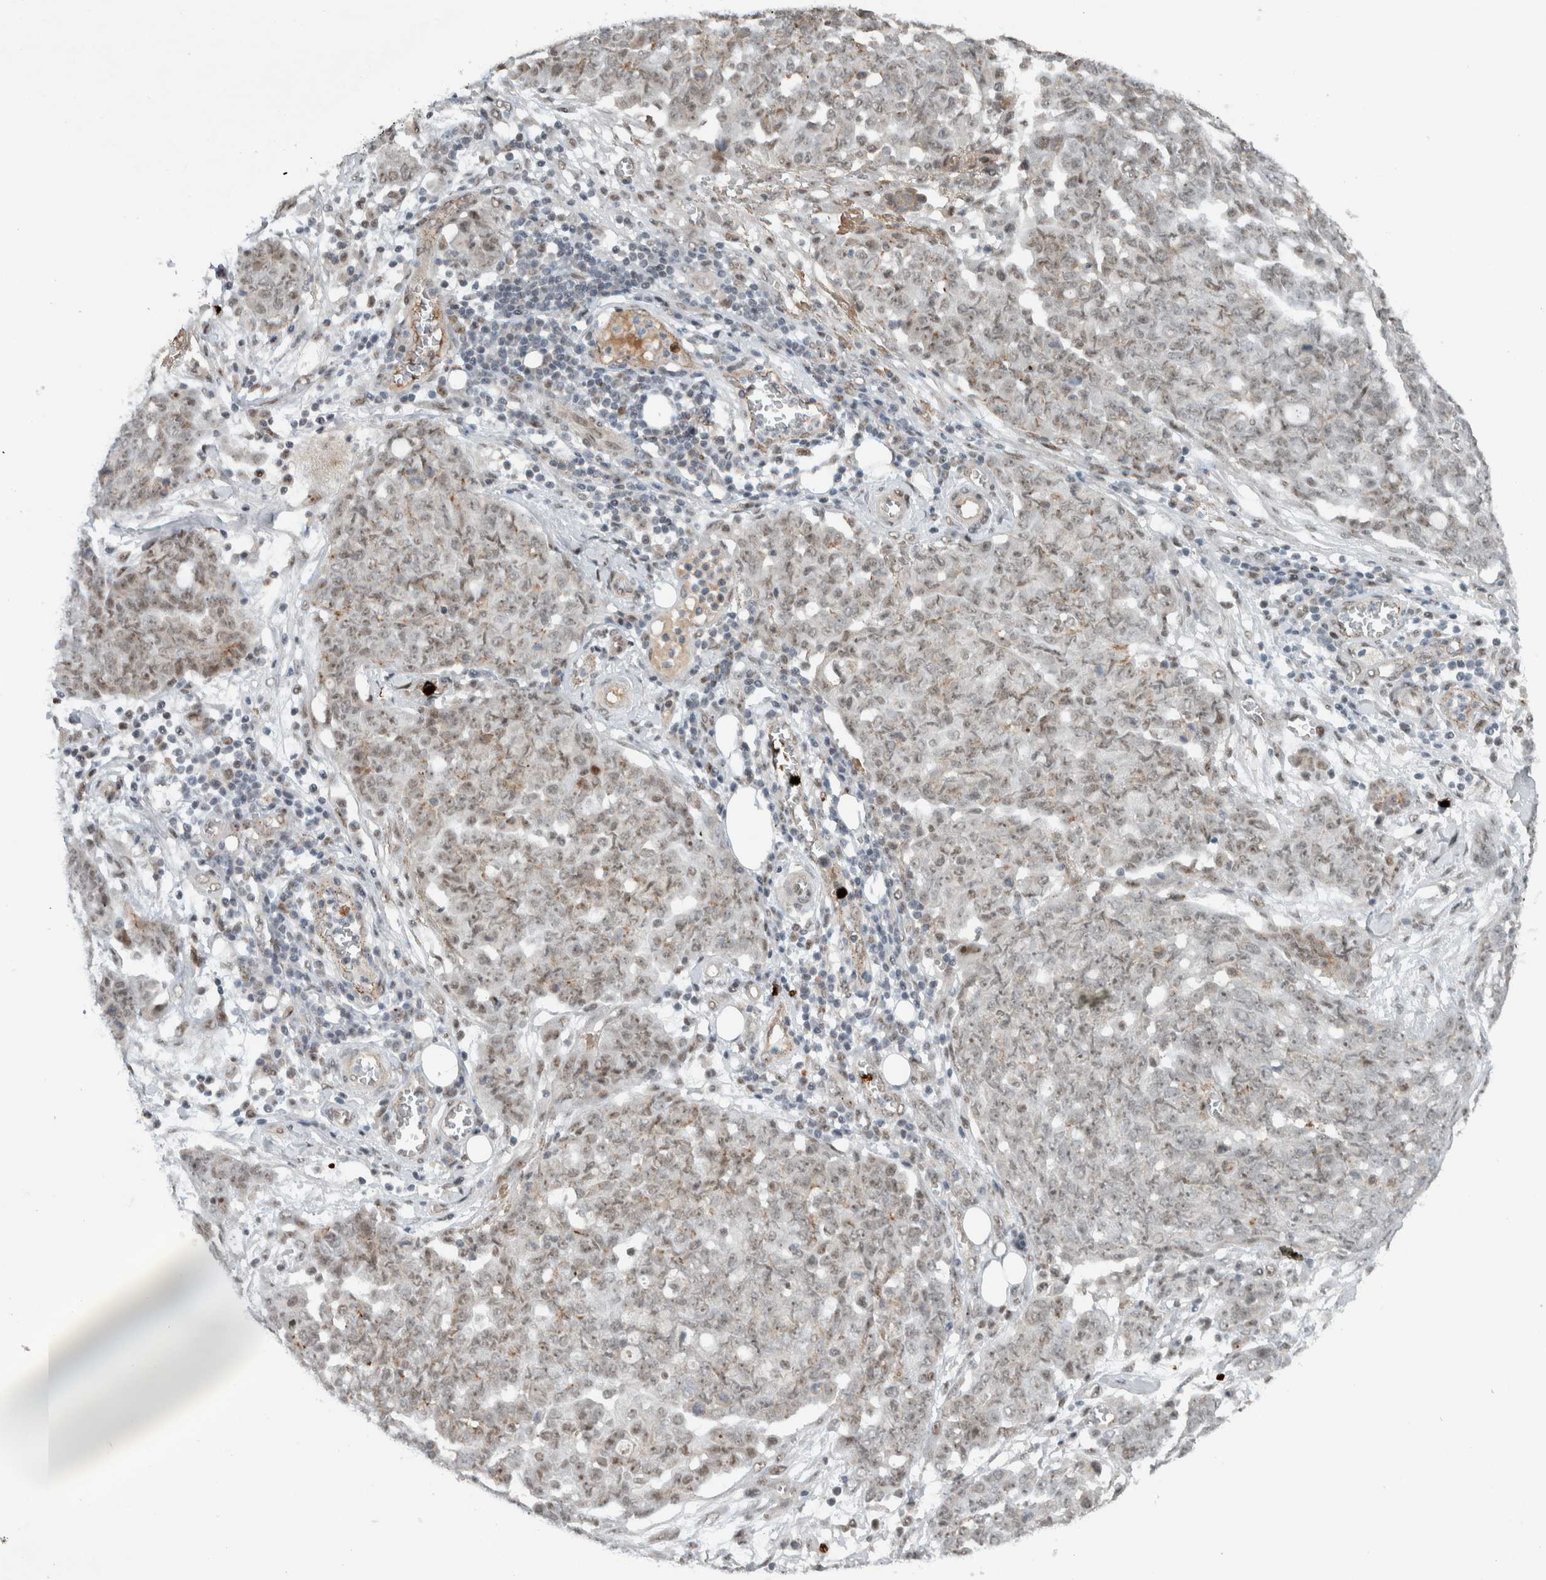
{"staining": {"intensity": "weak", "quantity": "25%-75%", "location": "nuclear"}, "tissue": "ovarian cancer", "cell_type": "Tumor cells", "image_type": "cancer", "snomed": [{"axis": "morphology", "description": "Cystadenocarcinoma, serous, NOS"}, {"axis": "topography", "description": "Soft tissue"}, {"axis": "topography", "description": "Ovary"}], "caption": "Tumor cells show low levels of weak nuclear expression in approximately 25%-75% of cells in ovarian serous cystadenocarcinoma. The staining was performed using DAB to visualize the protein expression in brown, while the nuclei were stained in blue with hematoxylin (Magnification: 20x).", "gene": "ZFP91", "patient": {"sex": "female", "age": 57}}